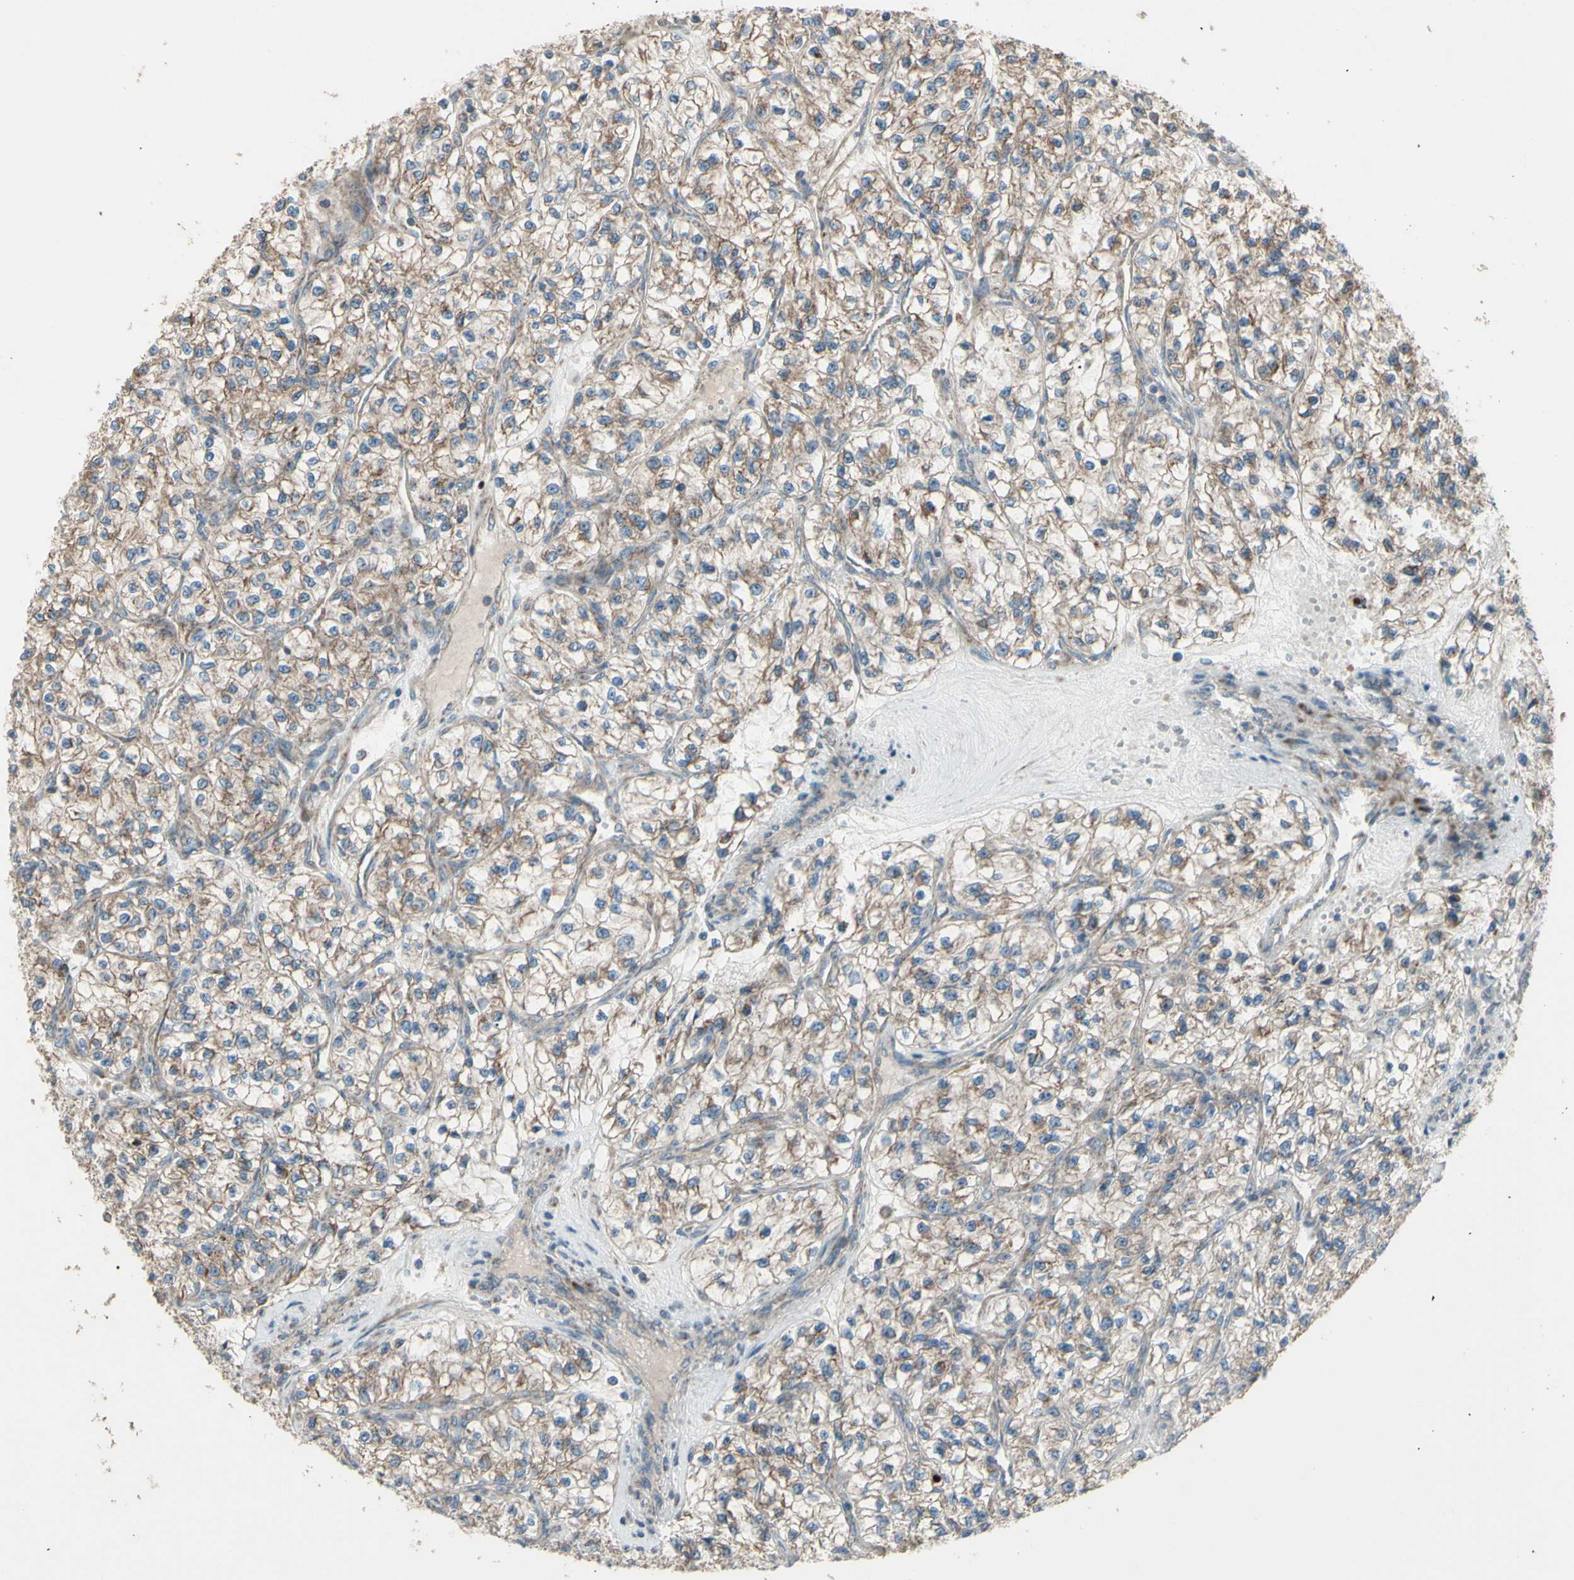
{"staining": {"intensity": "moderate", "quantity": ">75%", "location": "cytoplasmic/membranous"}, "tissue": "renal cancer", "cell_type": "Tumor cells", "image_type": "cancer", "snomed": [{"axis": "morphology", "description": "Adenocarcinoma, NOS"}, {"axis": "topography", "description": "Kidney"}], "caption": "Moderate cytoplasmic/membranous staining for a protein is identified in approximately >75% of tumor cells of renal cancer (adenocarcinoma) using immunohistochemistry.", "gene": "RHOT1", "patient": {"sex": "female", "age": 57}}